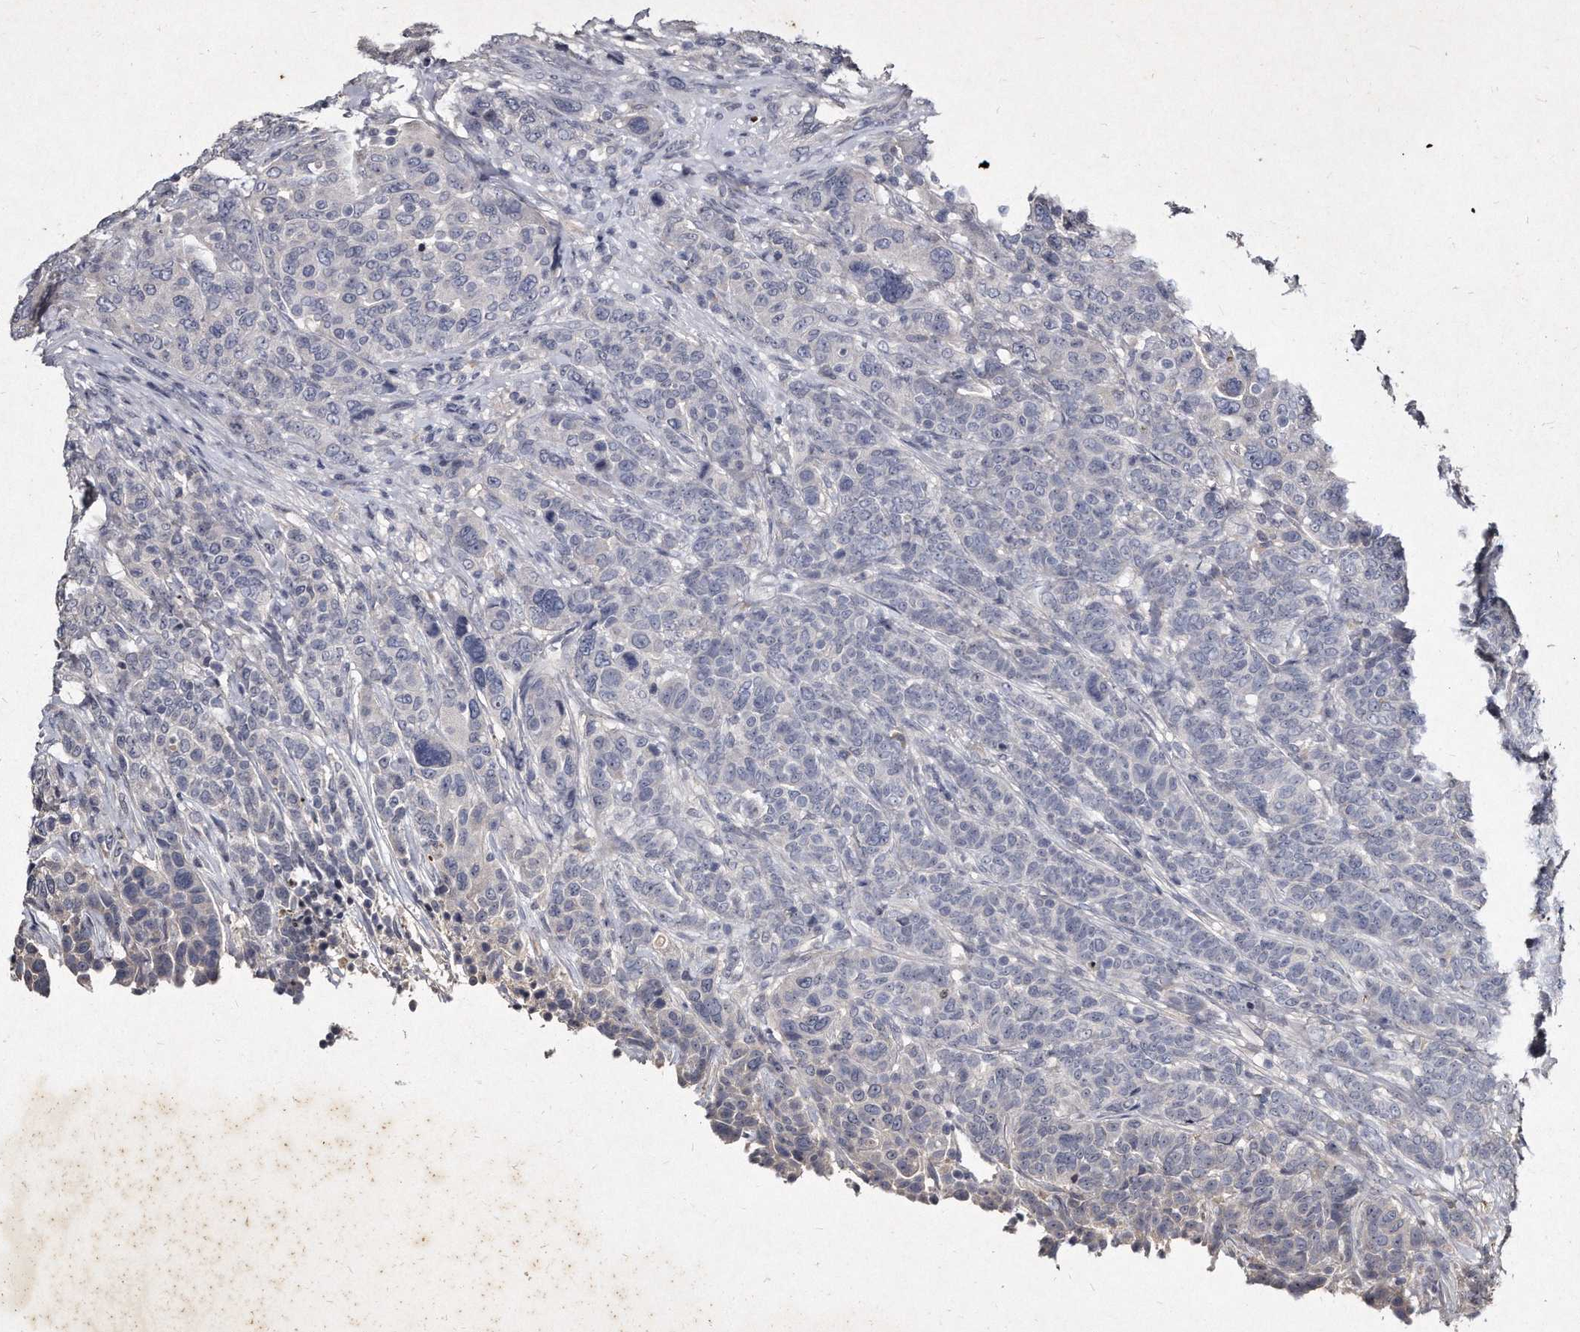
{"staining": {"intensity": "negative", "quantity": "none", "location": "none"}, "tissue": "breast cancer", "cell_type": "Tumor cells", "image_type": "cancer", "snomed": [{"axis": "morphology", "description": "Duct carcinoma"}, {"axis": "topography", "description": "Breast"}], "caption": "A high-resolution photomicrograph shows immunohistochemistry (IHC) staining of intraductal carcinoma (breast), which shows no significant staining in tumor cells.", "gene": "KLHDC3", "patient": {"sex": "female", "age": 37}}